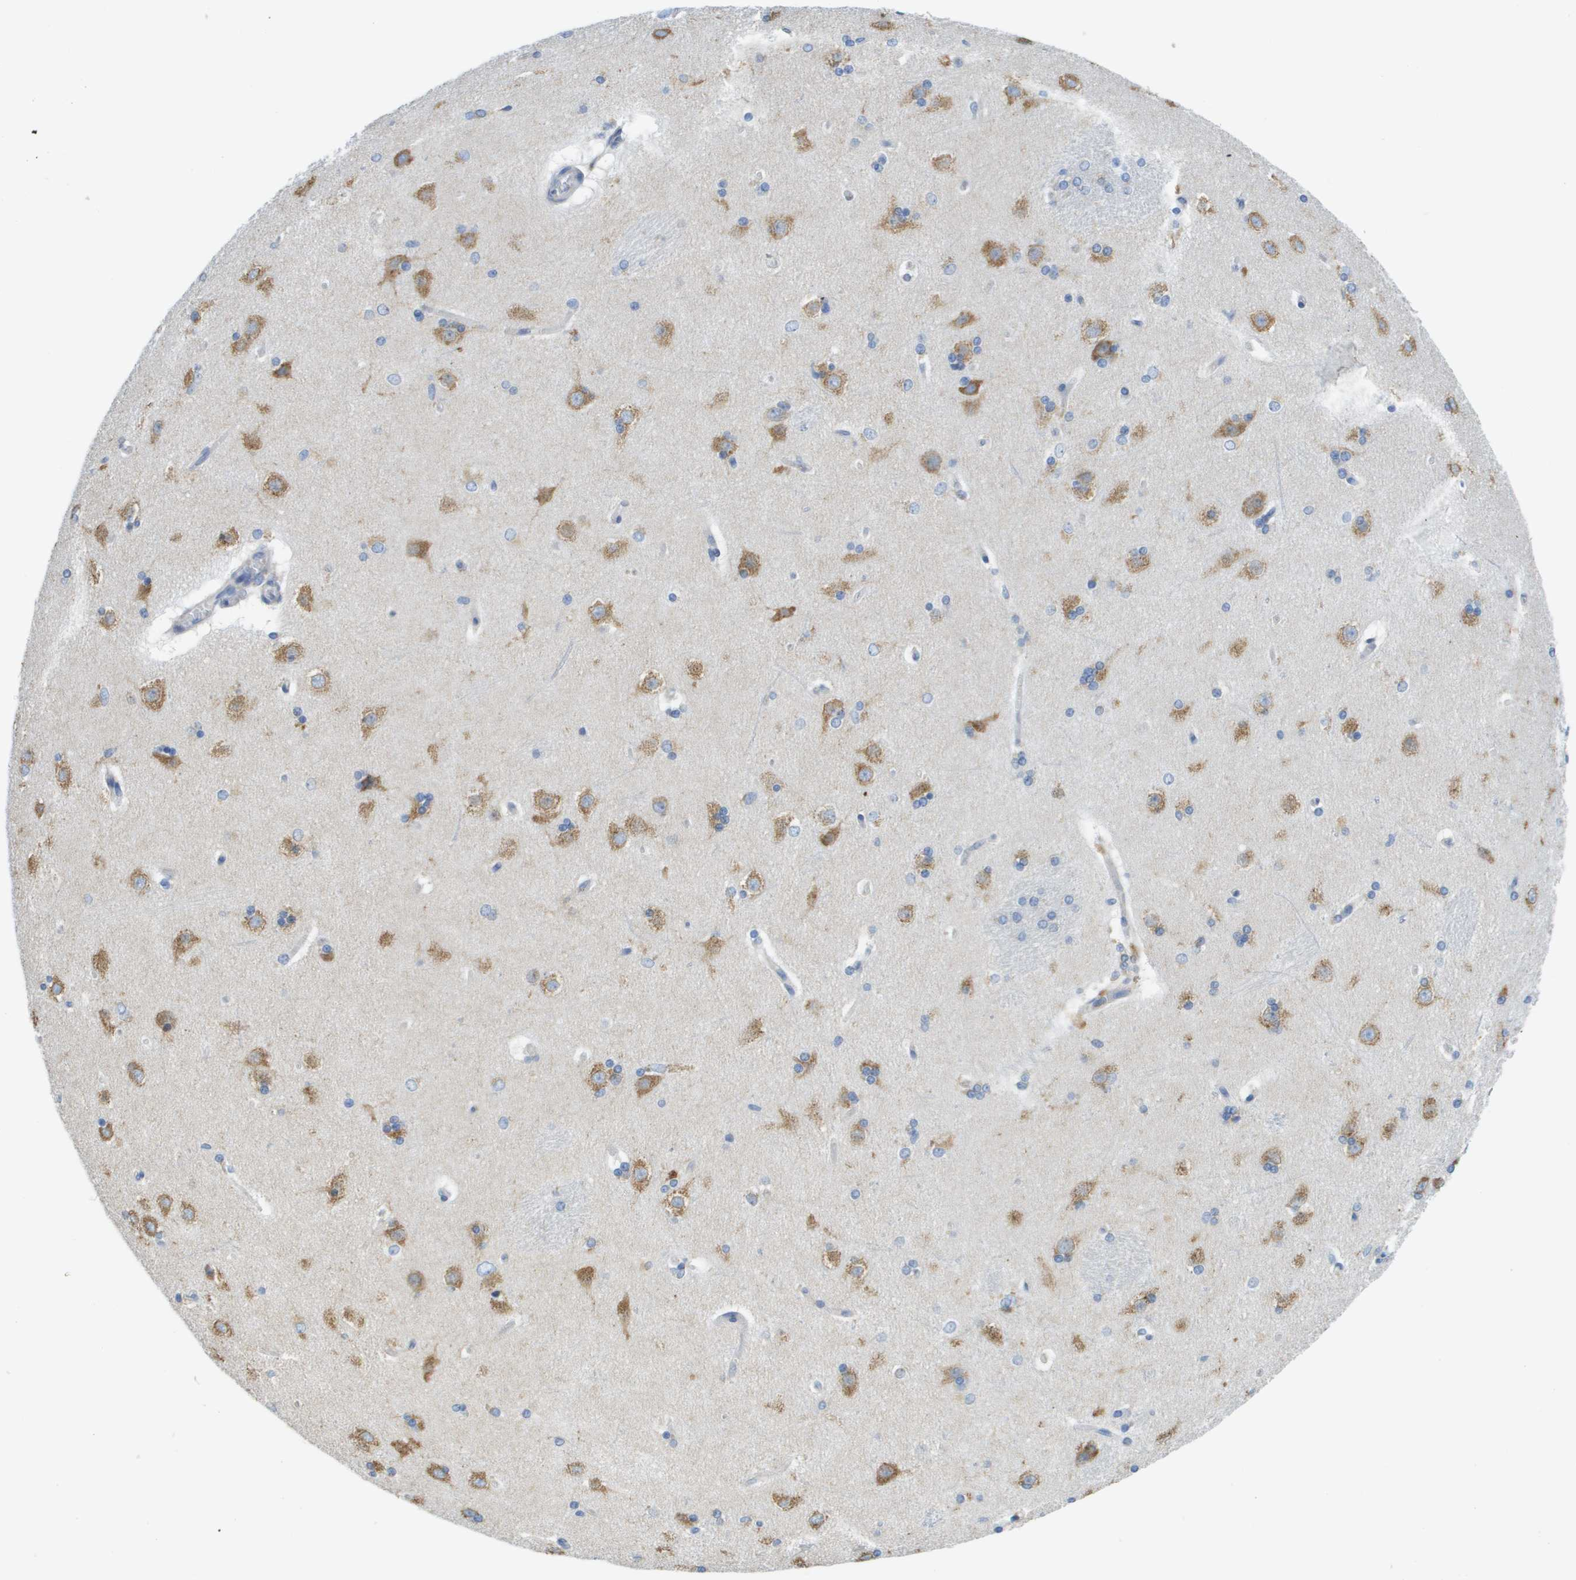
{"staining": {"intensity": "moderate", "quantity": "<25%", "location": "cytoplasmic/membranous"}, "tissue": "caudate", "cell_type": "Glial cells", "image_type": "normal", "snomed": [{"axis": "morphology", "description": "Normal tissue, NOS"}, {"axis": "topography", "description": "Lateral ventricle wall"}], "caption": "The histopathology image displays staining of unremarkable caudate, revealing moderate cytoplasmic/membranous protein staining (brown color) within glial cells. The staining was performed using DAB to visualize the protein expression in brown, while the nuclei were stained in blue with hematoxylin (Magnification: 20x).", "gene": "SDR42E1", "patient": {"sex": "female", "age": 19}}